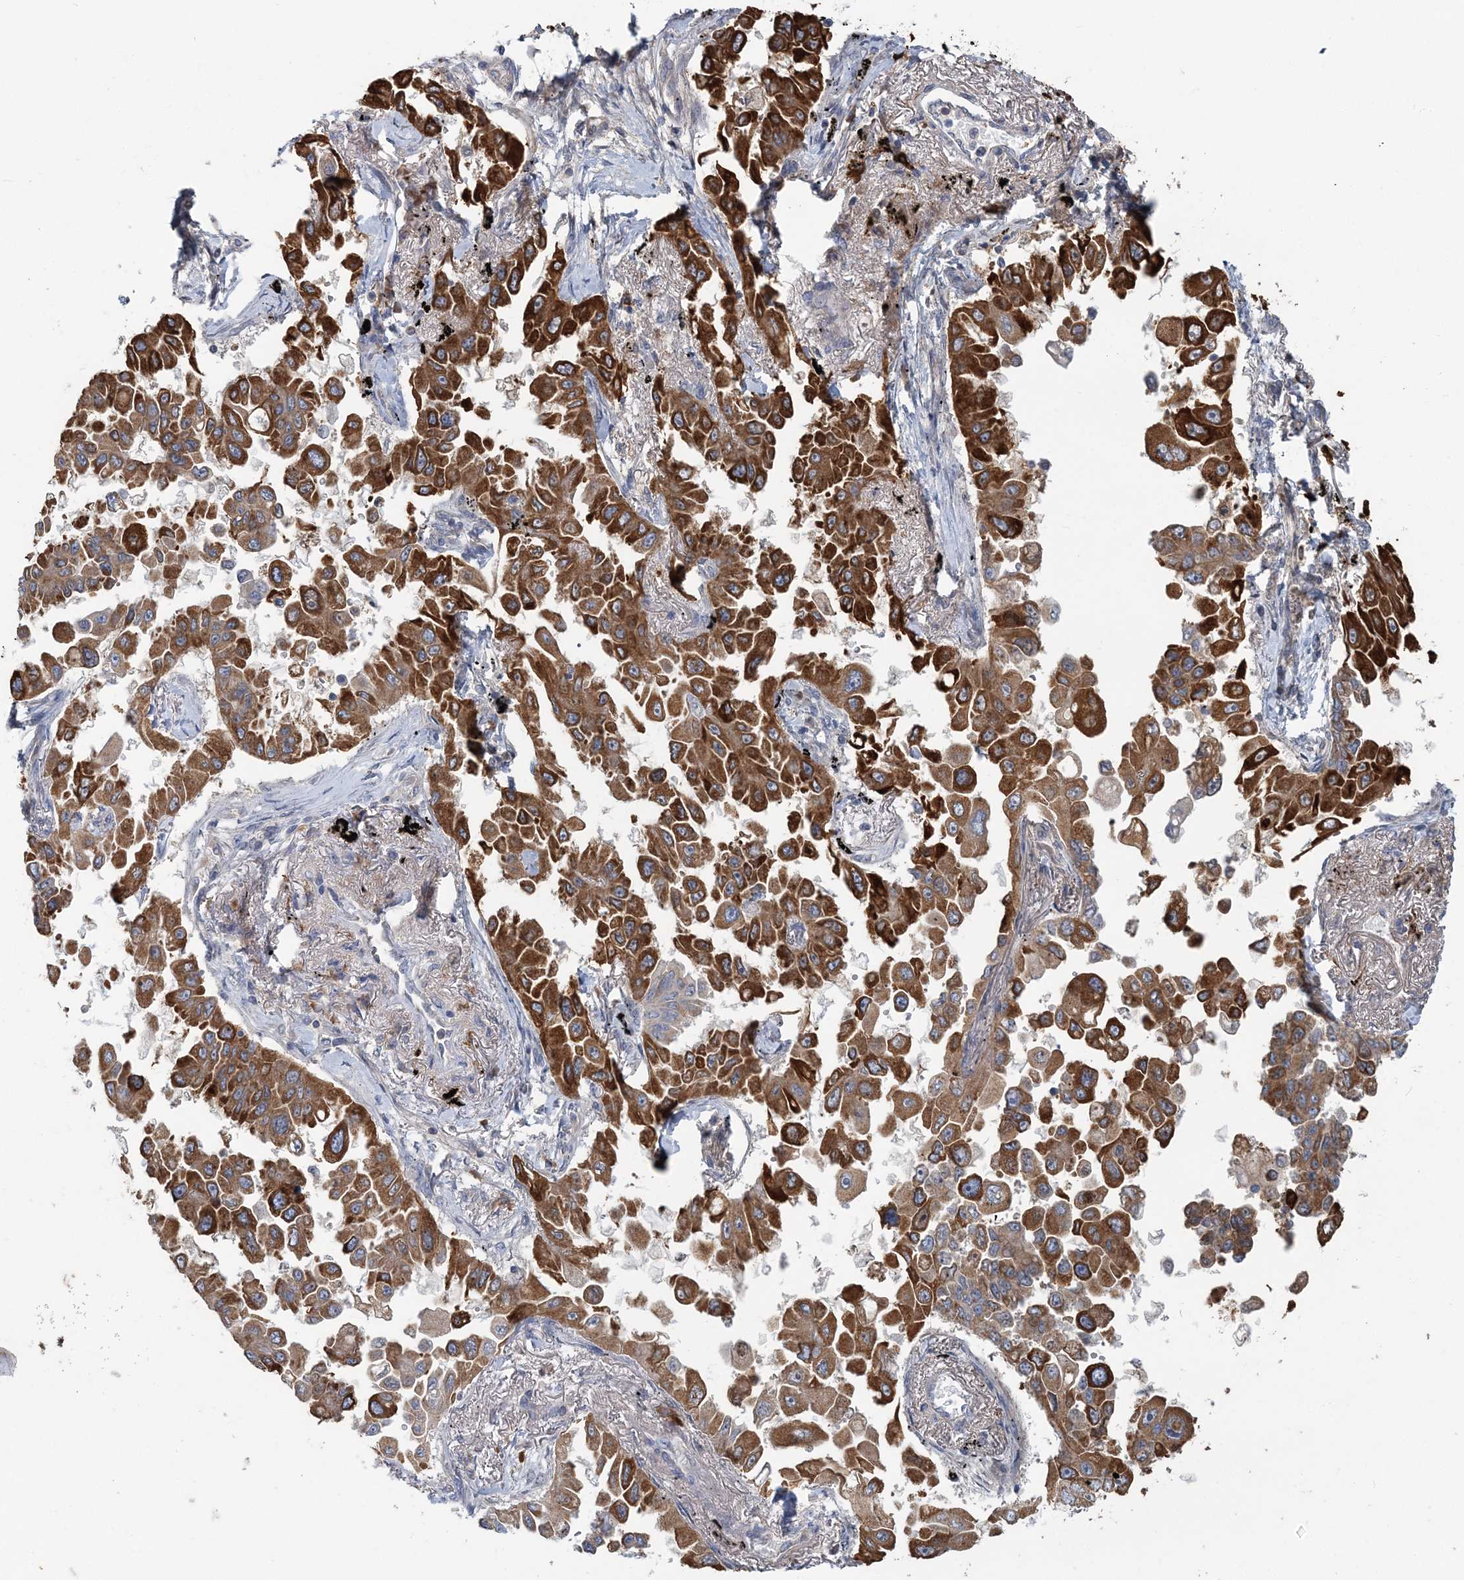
{"staining": {"intensity": "strong", "quantity": ">75%", "location": "cytoplasmic/membranous"}, "tissue": "lung cancer", "cell_type": "Tumor cells", "image_type": "cancer", "snomed": [{"axis": "morphology", "description": "Adenocarcinoma, NOS"}, {"axis": "topography", "description": "Lung"}], "caption": "Protein positivity by IHC exhibits strong cytoplasmic/membranous positivity in about >75% of tumor cells in lung adenocarcinoma.", "gene": "RNF25", "patient": {"sex": "female", "age": 67}}